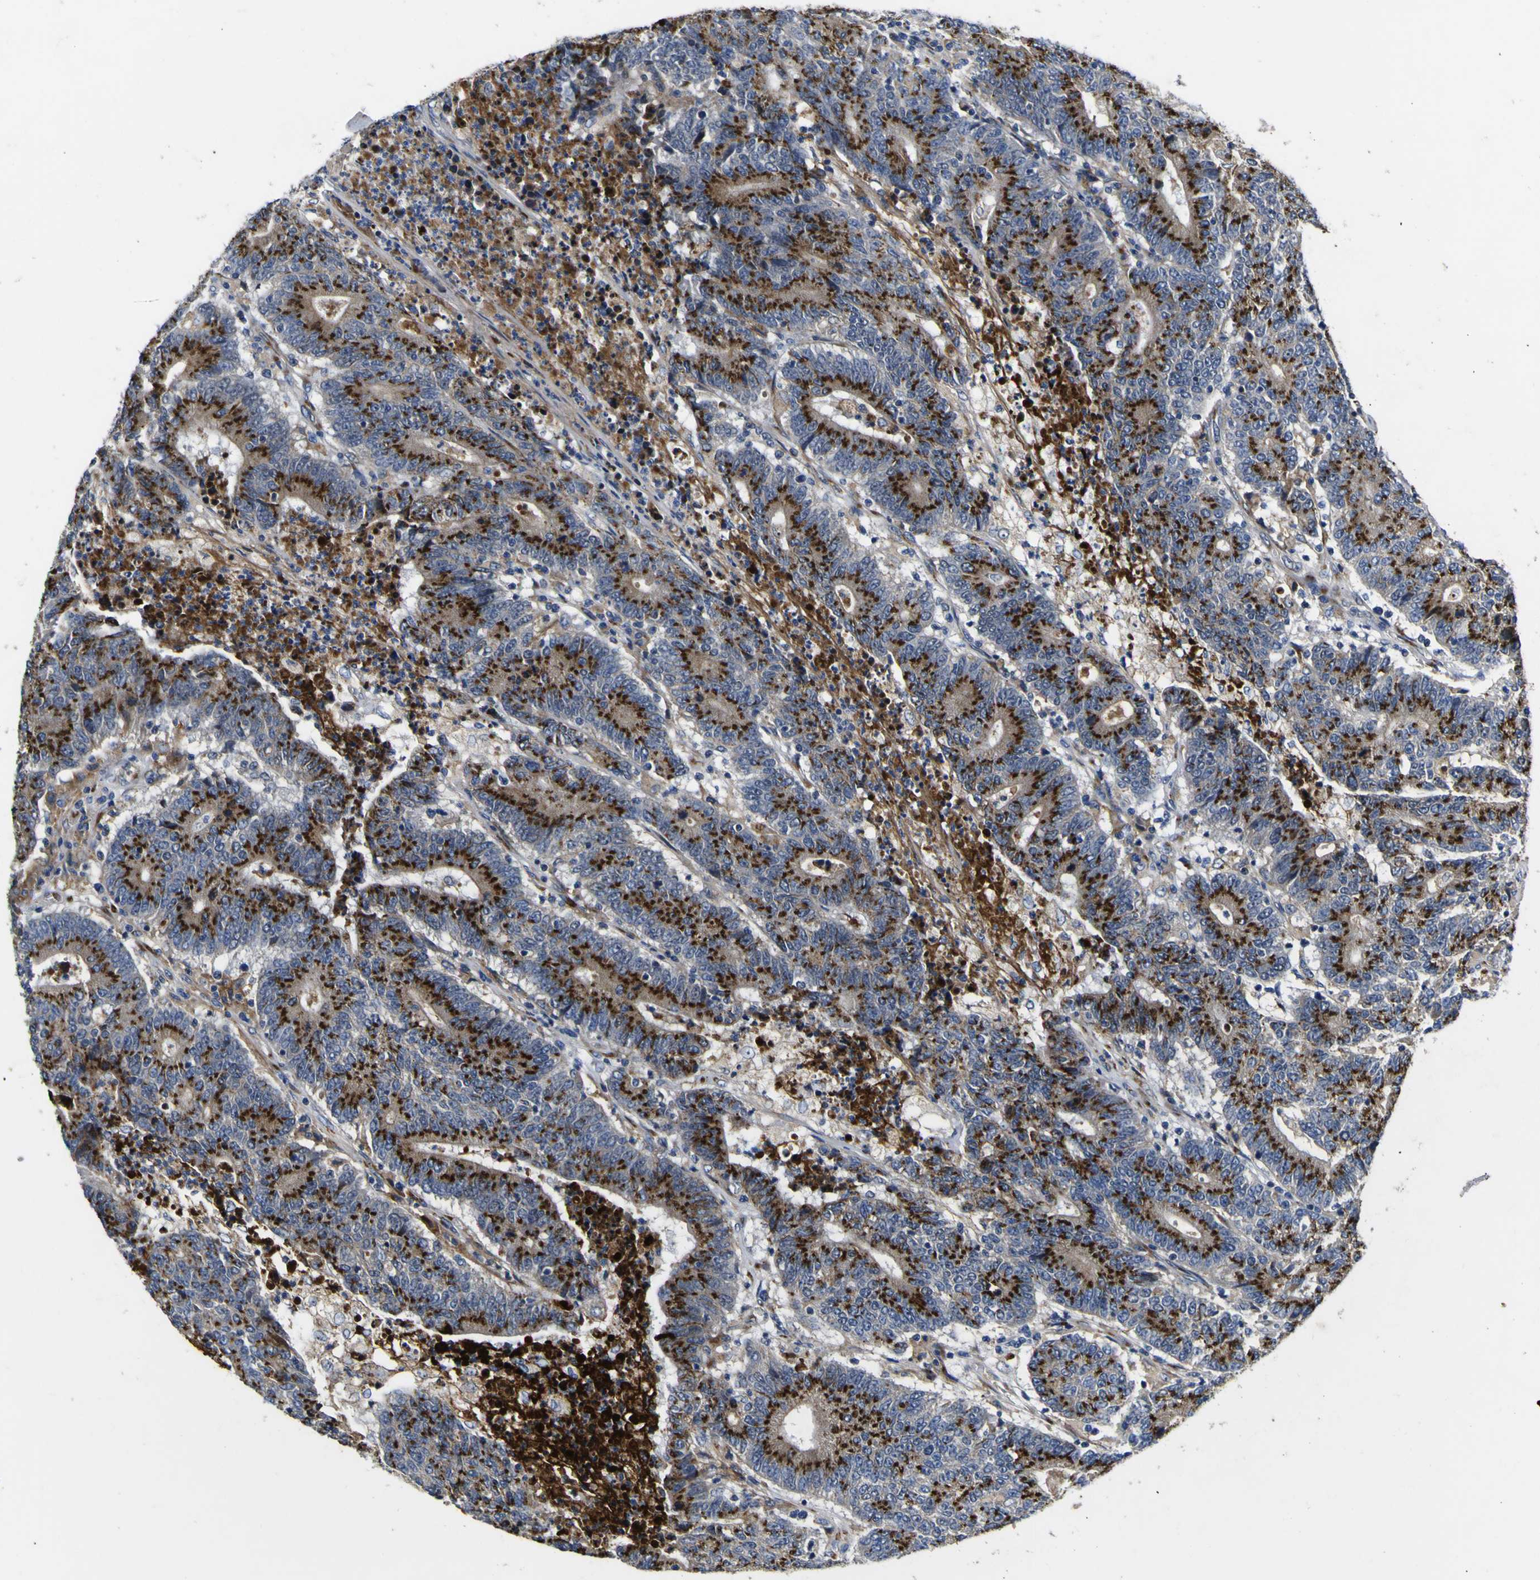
{"staining": {"intensity": "strong", "quantity": ">75%", "location": "cytoplasmic/membranous"}, "tissue": "colorectal cancer", "cell_type": "Tumor cells", "image_type": "cancer", "snomed": [{"axis": "morphology", "description": "Normal tissue, NOS"}, {"axis": "morphology", "description": "Adenocarcinoma, NOS"}, {"axis": "topography", "description": "Colon"}], "caption": "Colorectal cancer stained with DAB (3,3'-diaminobenzidine) IHC shows high levels of strong cytoplasmic/membranous expression in approximately >75% of tumor cells.", "gene": "COA1", "patient": {"sex": "female", "age": 75}}